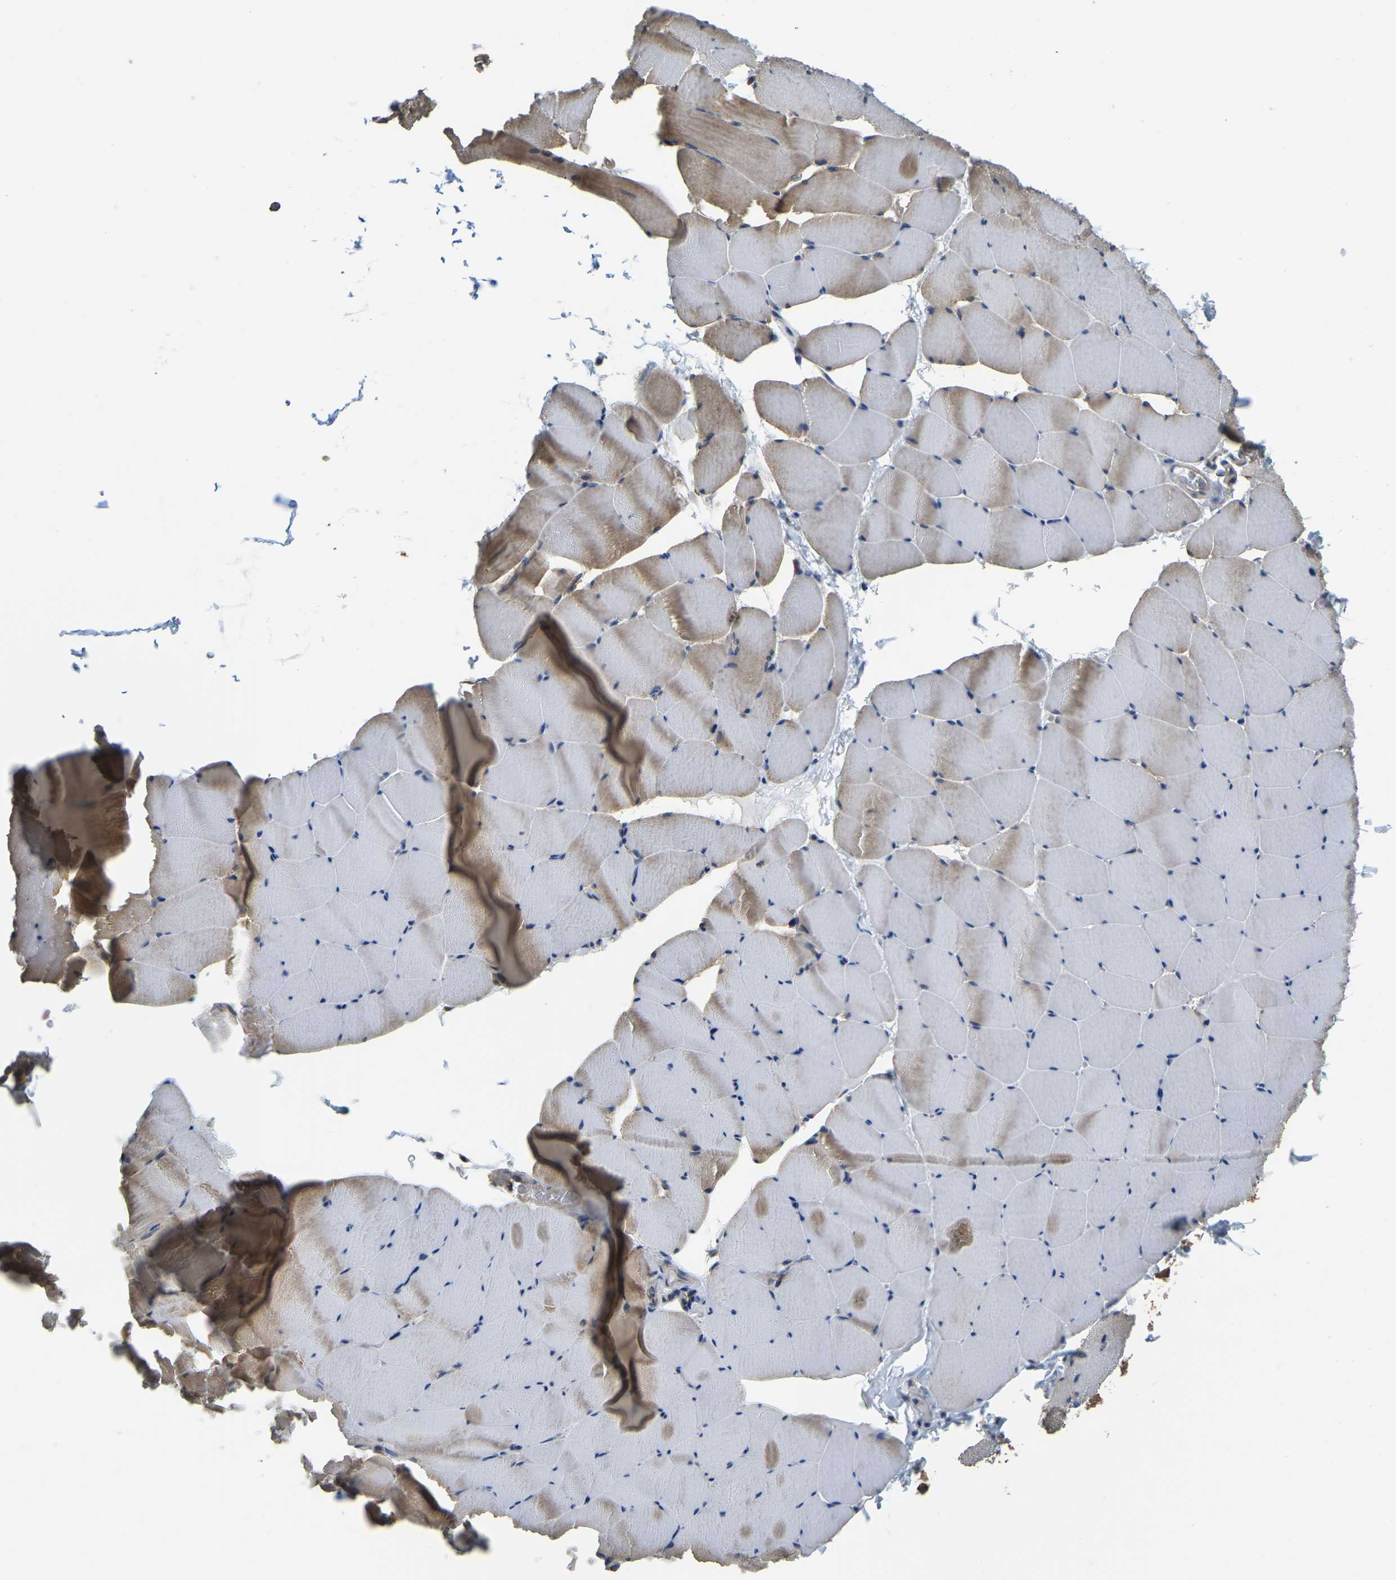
{"staining": {"intensity": "moderate", "quantity": "25%-75%", "location": "cytoplasmic/membranous"}, "tissue": "skeletal muscle", "cell_type": "Myocytes", "image_type": "normal", "snomed": [{"axis": "morphology", "description": "Normal tissue, NOS"}, {"axis": "topography", "description": "Skeletal muscle"}], "caption": "About 25%-75% of myocytes in unremarkable human skeletal muscle exhibit moderate cytoplasmic/membranous protein positivity as visualized by brown immunohistochemical staining.", "gene": "PSMD7", "patient": {"sex": "male", "age": 62}}